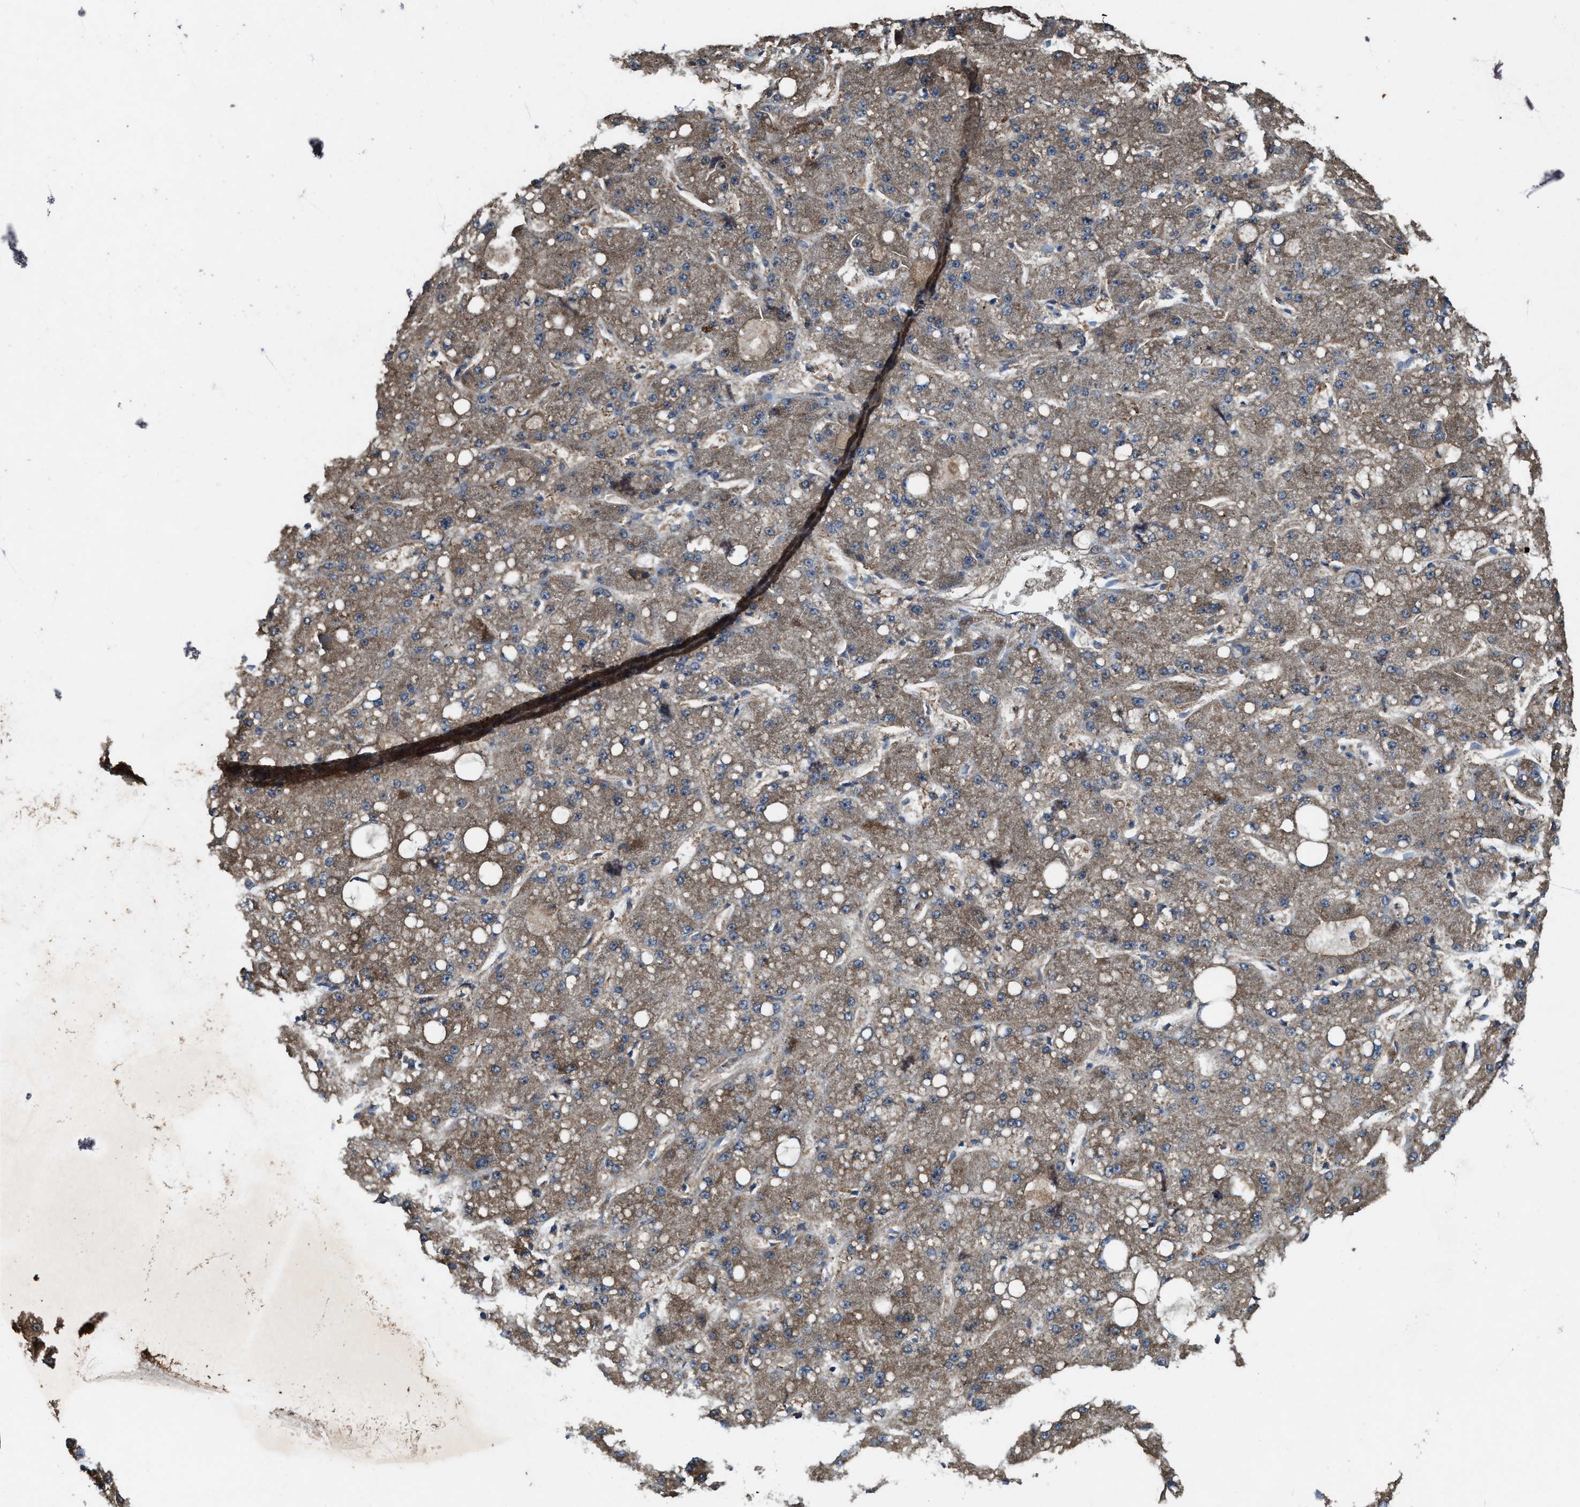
{"staining": {"intensity": "moderate", "quantity": ">75%", "location": "cytoplasmic/membranous"}, "tissue": "liver cancer", "cell_type": "Tumor cells", "image_type": "cancer", "snomed": [{"axis": "morphology", "description": "Carcinoma, Hepatocellular, NOS"}, {"axis": "topography", "description": "Liver"}], "caption": "Brown immunohistochemical staining in human liver cancer (hepatocellular carcinoma) reveals moderate cytoplasmic/membranous staining in about >75% of tumor cells.", "gene": "PDP2", "patient": {"sex": "male", "age": 67}}